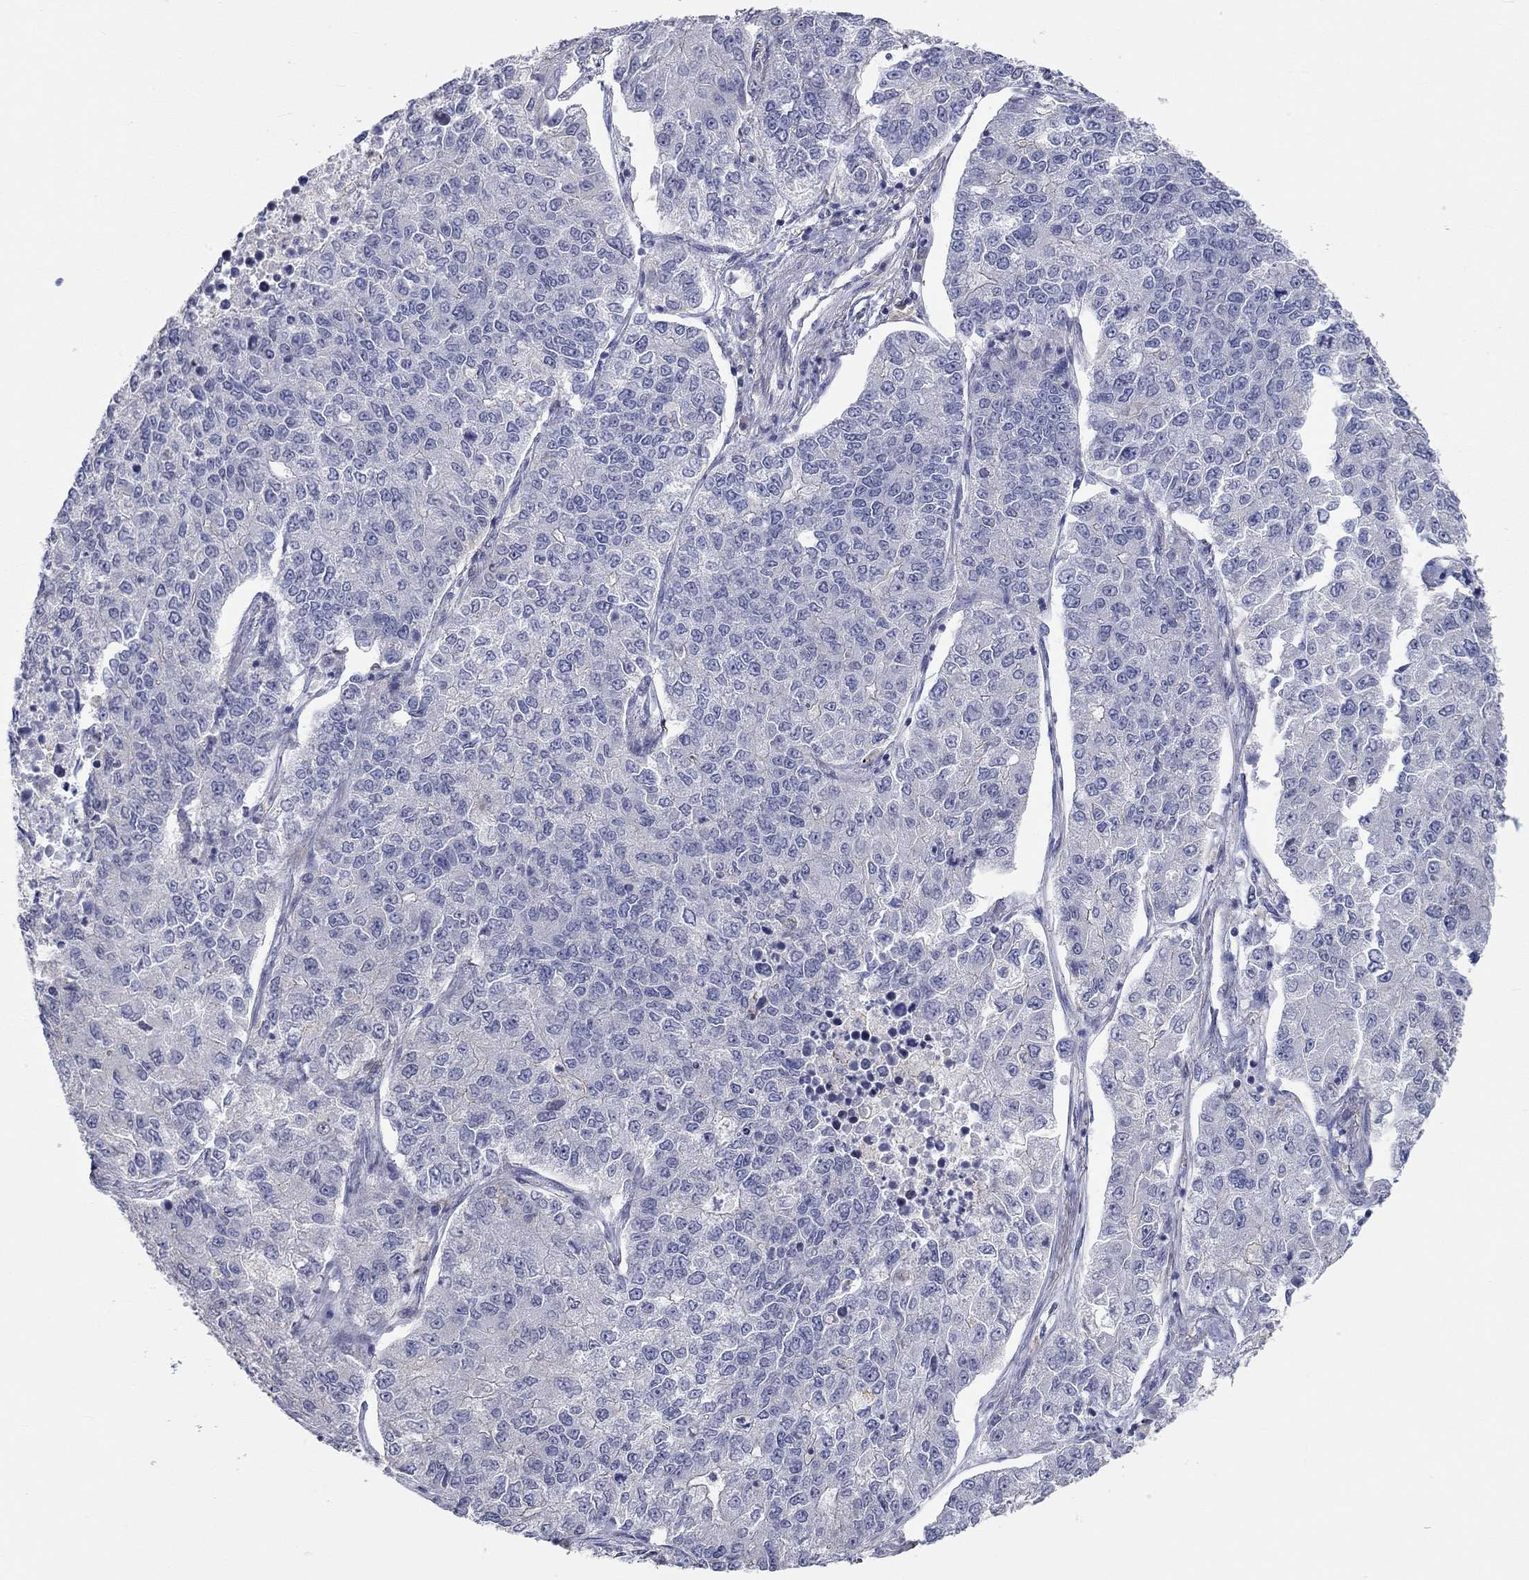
{"staining": {"intensity": "weak", "quantity": "<25%", "location": "cytoplasmic/membranous"}, "tissue": "lung cancer", "cell_type": "Tumor cells", "image_type": "cancer", "snomed": [{"axis": "morphology", "description": "Adenocarcinoma, NOS"}, {"axis": "topography", "description": "Lung"}], "caption": "This image is of lung cancer stained with immunohistochemistry (IHC) to label a protein in brown with the nuclei are counter-stained blue. There is no expression in tumor cells.", "gene": "PCDHGA10", "patient": {"sex": "male", "age": 49}}